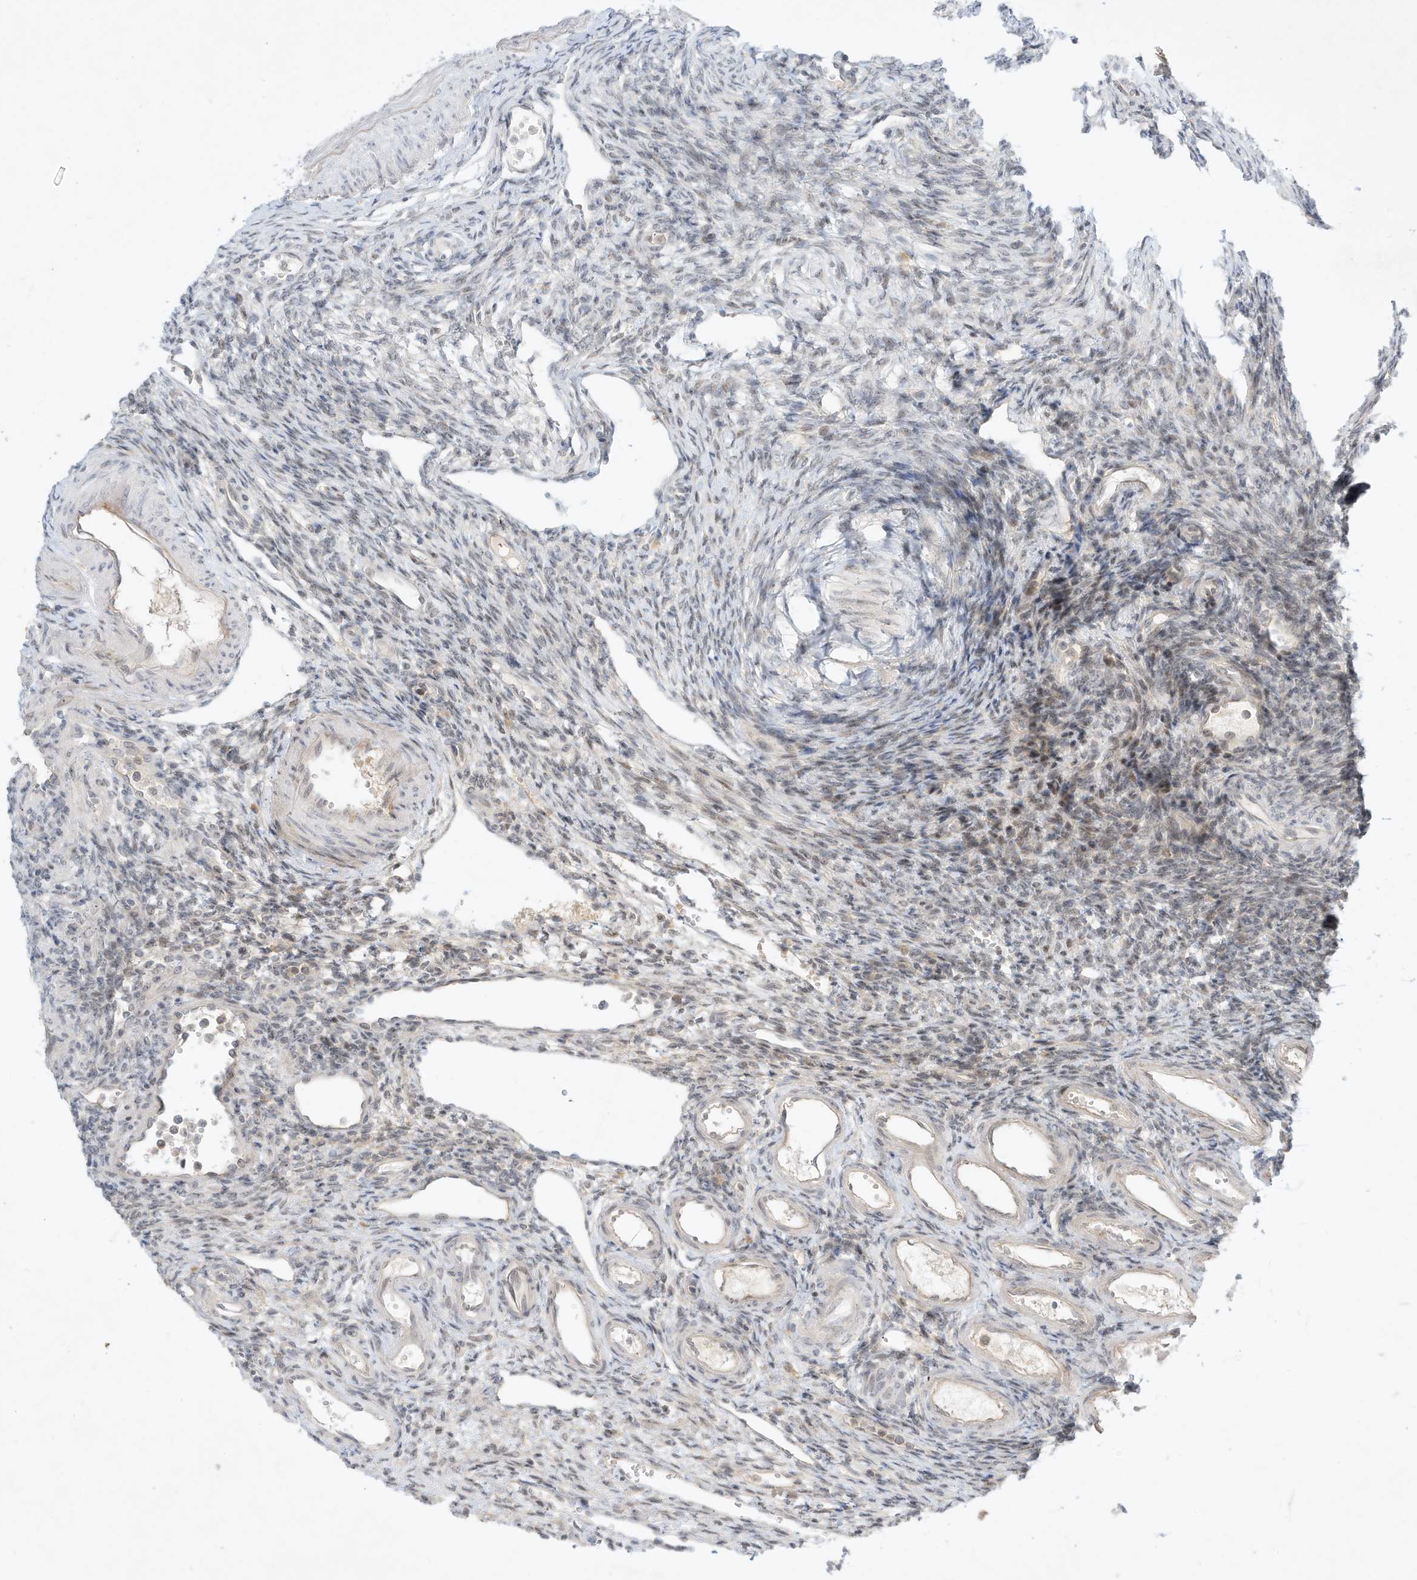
{"staining": {"intensity": "weak", "quantity": "25%-75%", "location": "cytoplasmic/membranous,nuclear"}, "tissue": "ovary", "cell_type": "Follicle cells", "image_type": "normal", "snomed": [{"axis": "morphology", "description": "Normal tissue, NOS"}, {"axis": "morphology", "description": "Cyst, NOS"}, {"axis": "topography", "description": "Ovary"}], "caption": "Brown immunohistochemical staining in benign ovary displays weak cytoplasmic/membranous,nuclear staining in about 25%-75% of follicle cells. Using DAB (3,3'-diaminobenzidine) (brown) and hematoxylin (blue) stains, captured at high magnification using brightfield microscopy.", "gene": "PAK6", "patient": {"sex": "female", "age": 33}}